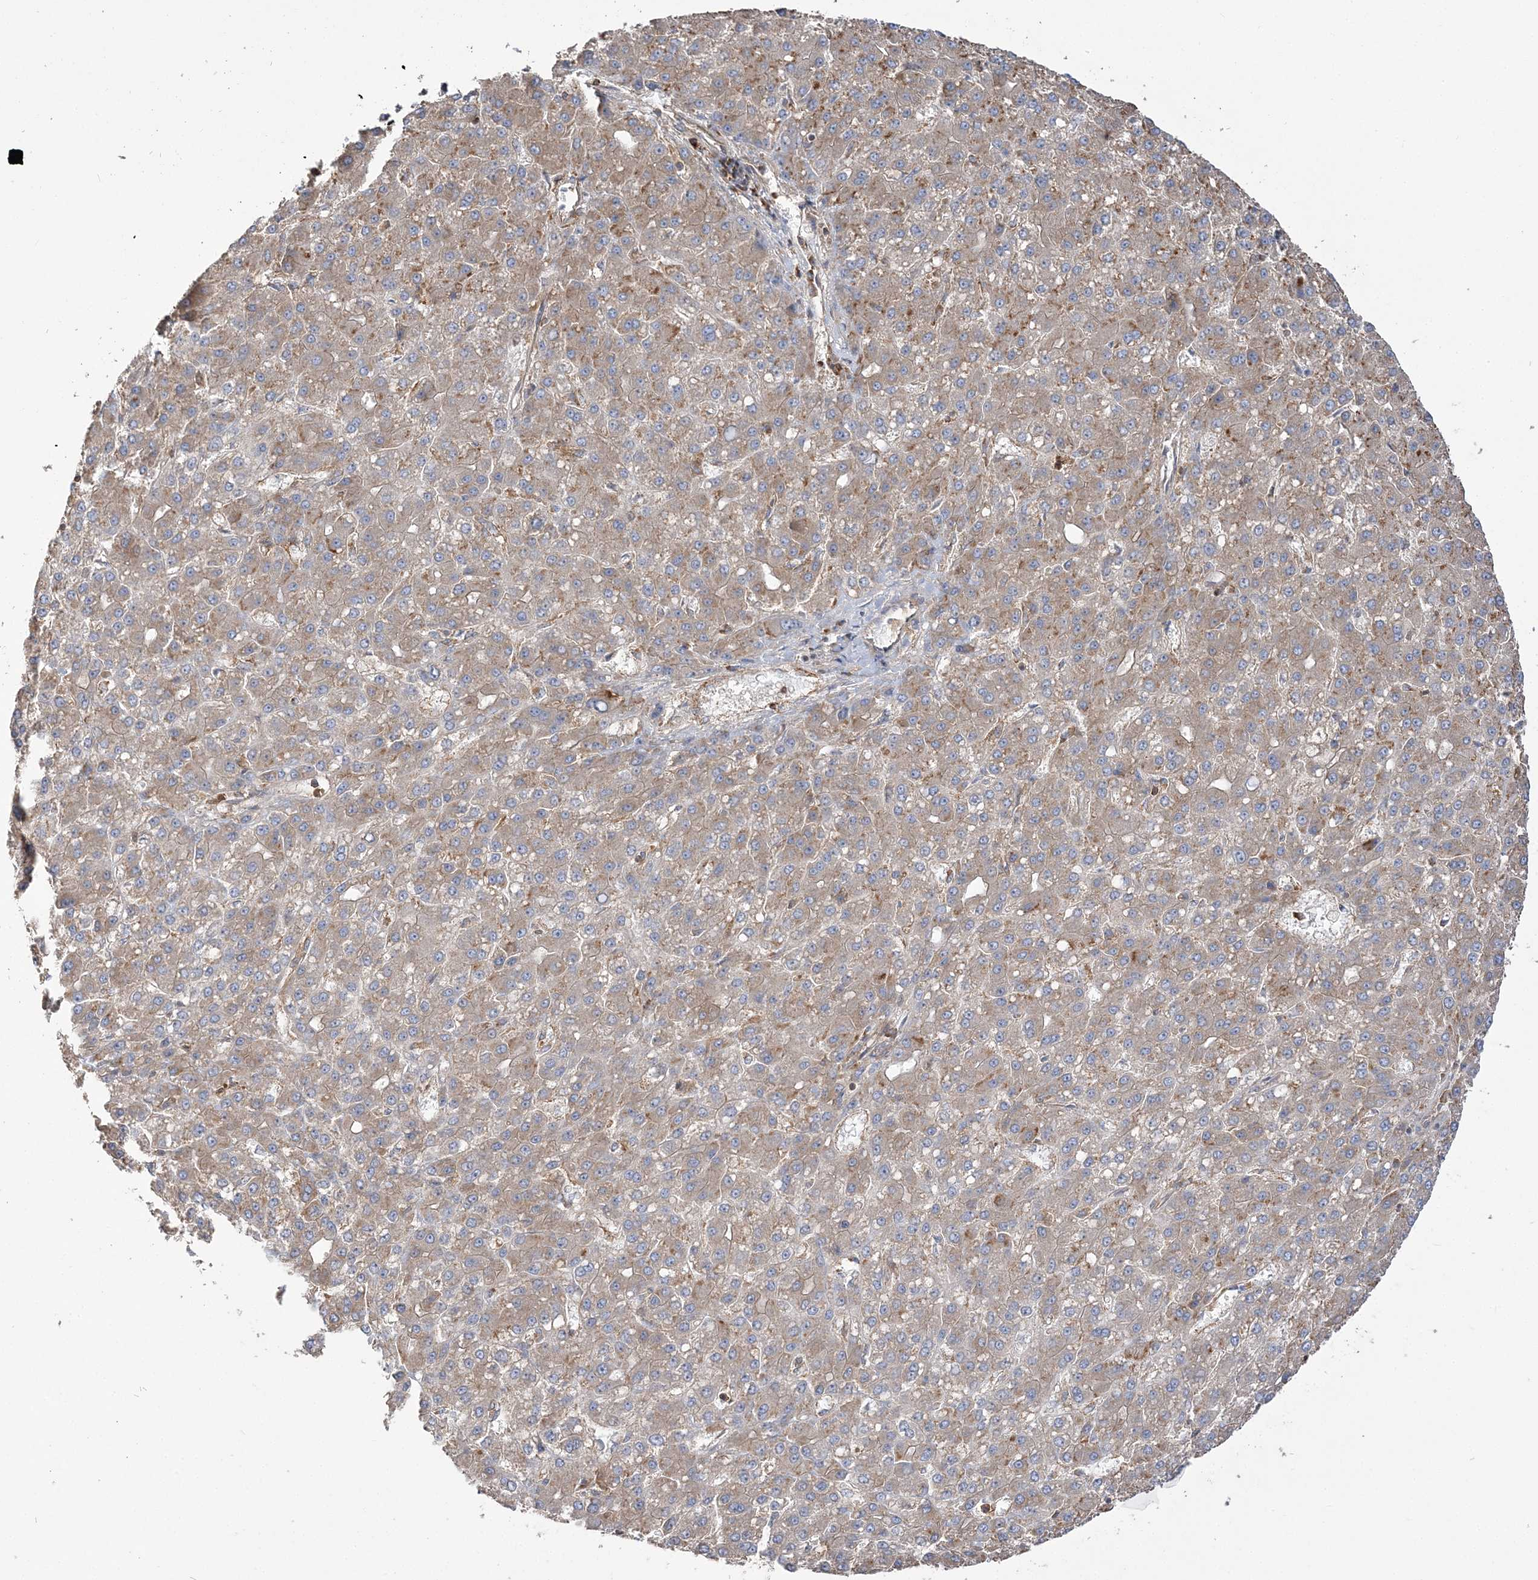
{"staining": {"intensity": "weak", "quantity": "25%-75%", "location": "cytoplasmic/membranous"}, "tissue": "liver cancer", "cell_type": "Tumor cells", "image_type": "cancer", "snomed": [{"axis": "morphology", "description": "Carcinoma, Hepatocellular, NOS"}, {"axis": "topography", "description": "Liver"}], "caption": "Liver hepatocellular carcinoma was stained to show a protein in brown. There is low levels of weak cytoplasmic/membranous expression in about 25%-75% of tumor cells.", "gene": "TBC1D5", "patient": {"sex": "male", "age": 67}}